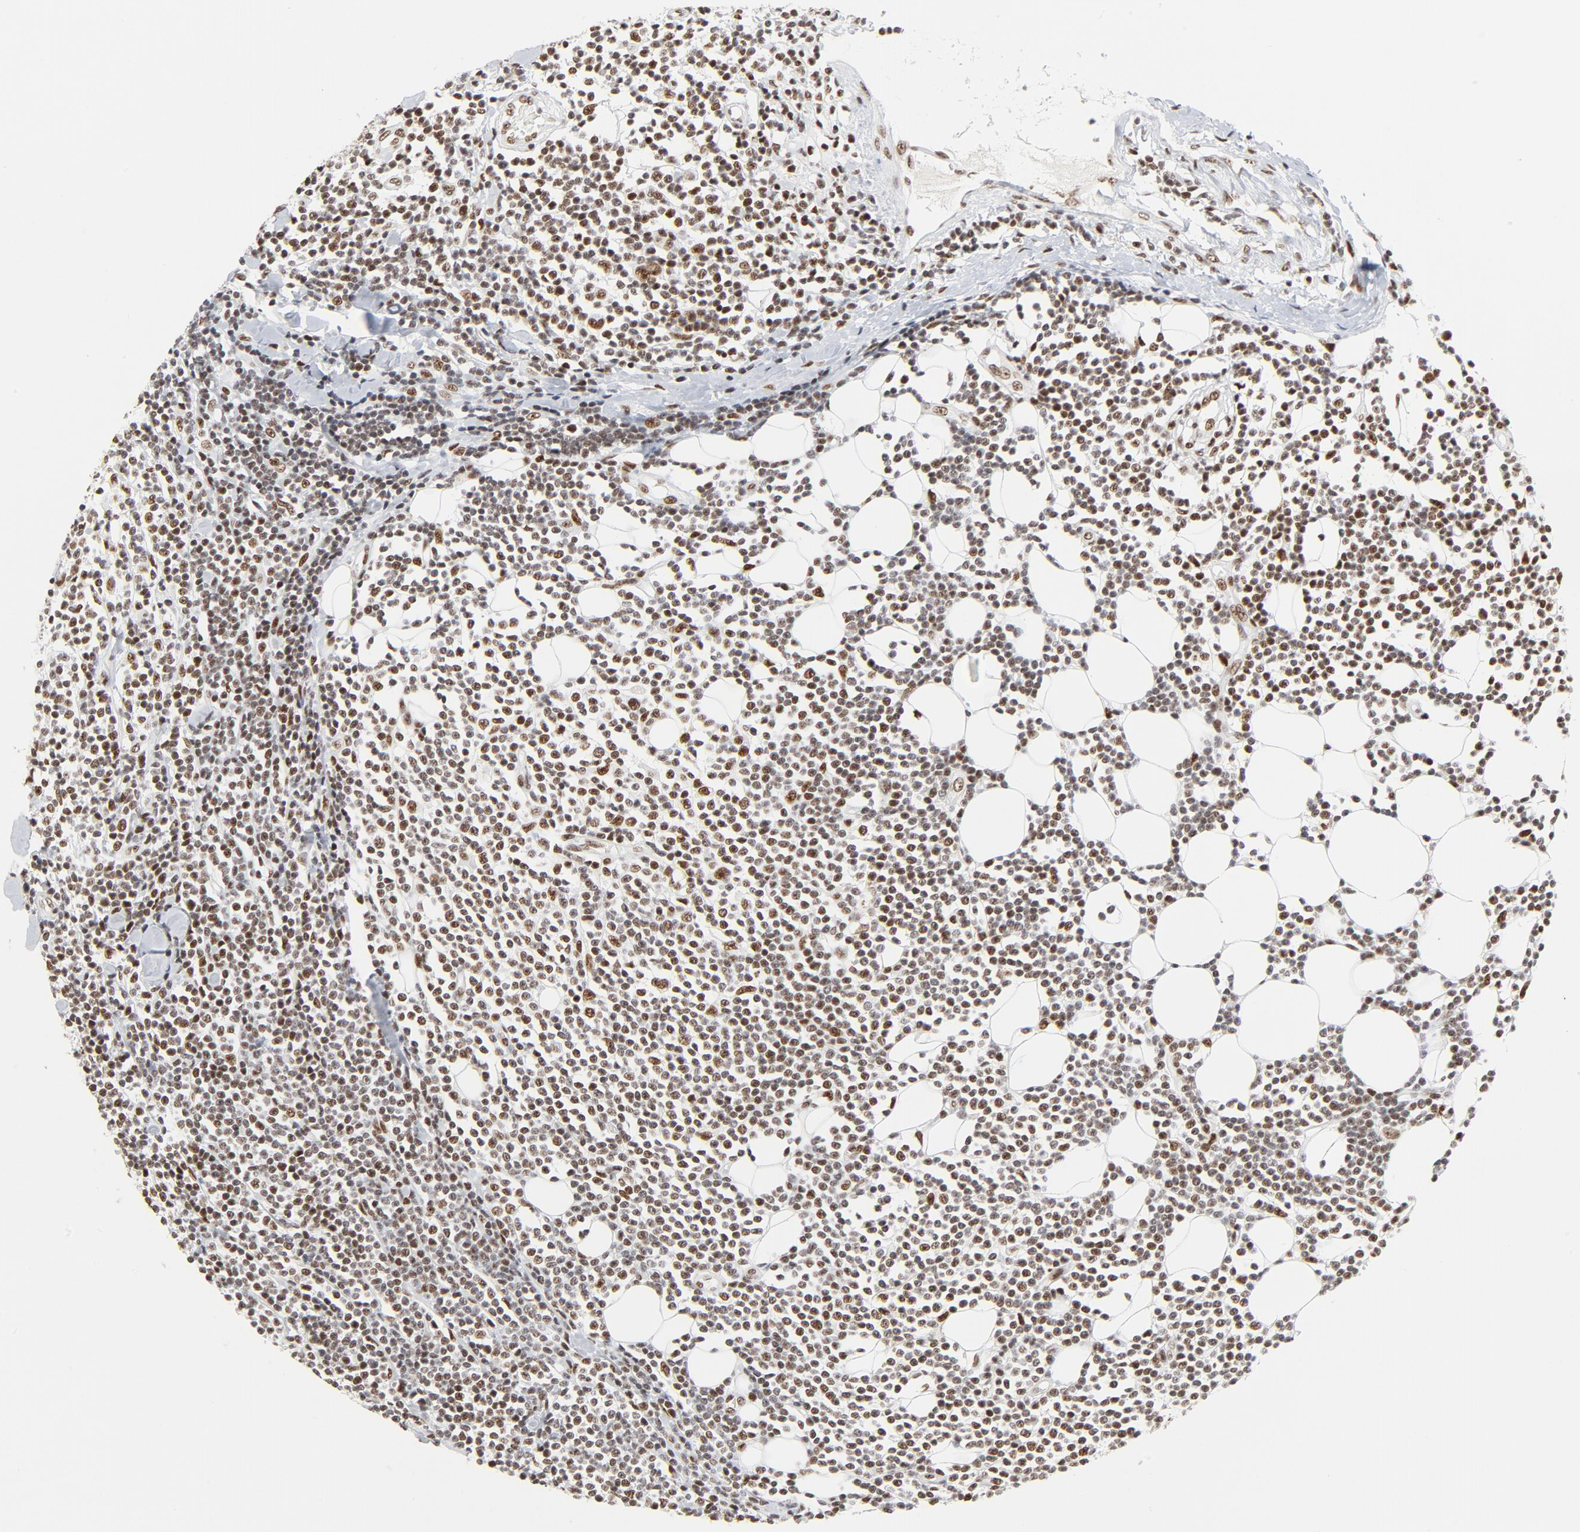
{"staining": {"intensity": "moderate", "quantity": ">75%", "location": "nuclear"}, "tissue": "lymphoma", "cell_type": "Tumor cells", "image_type": "cancer", "snomed": [{"axis": "morphology", "description": "Malignant lymphoma, non-Hodgkin's type, Low grade"}, {"axis": "topography", "description": "Soft tissue"}], "caption": "Immunohistochemistry (IHC) of human lymphoma shows medium levels of moderate nuclear positivity in approximately >75% of tumor cells. The protein is shown in brown color, while the nuclei are stained blue.", "gene": "GTF2H1", "patient": {"sex": "male", "age": 92}}